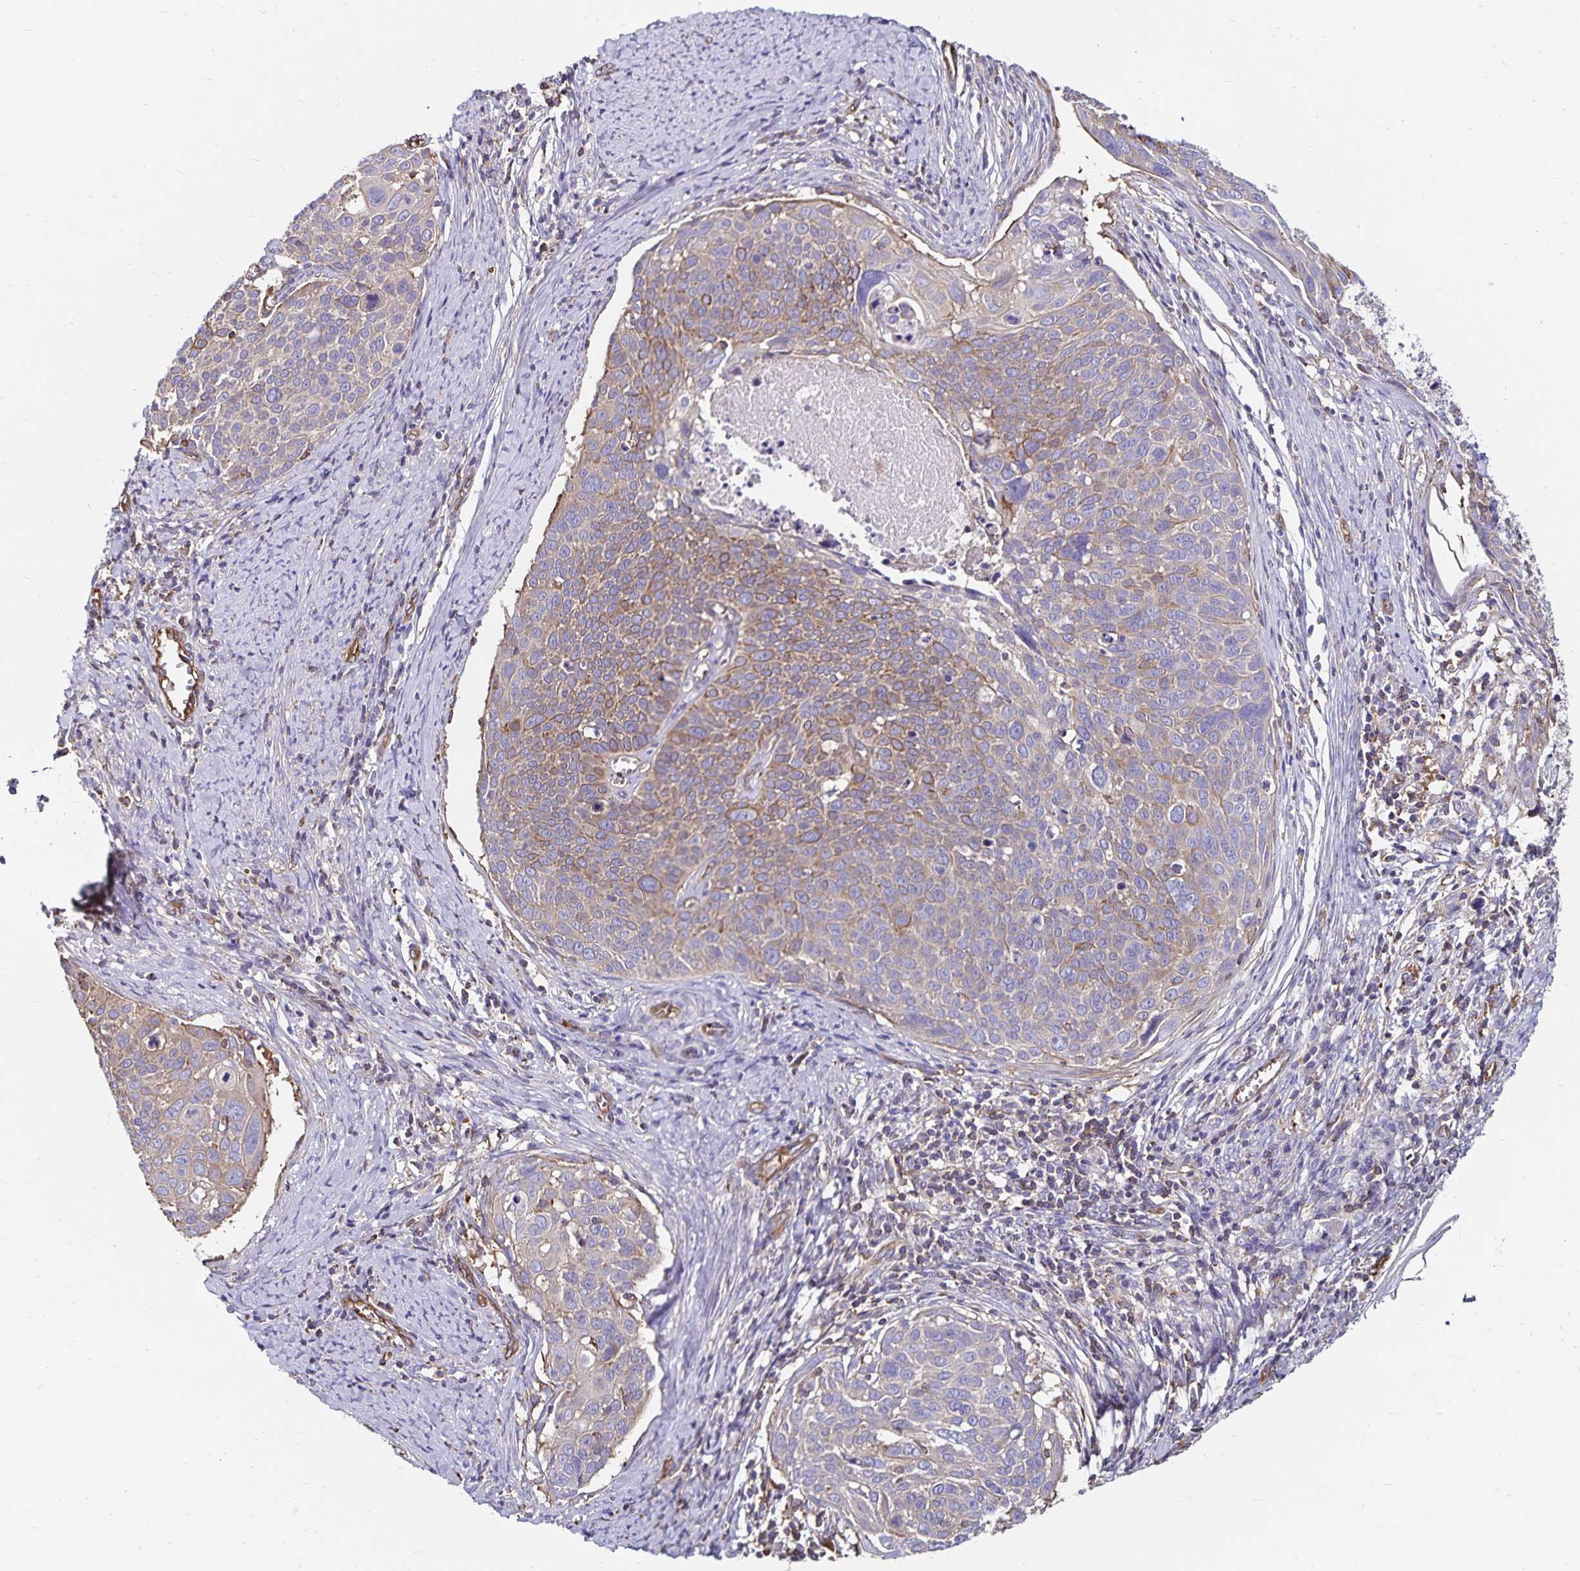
{"staining": {"intensity": "weak", "quantity": "25%-75%", "location": "cytoplasmic/membranous"}, "tissue": "cervical cancer", "cell_type": "Tumor cells", "image_type": "cancer", "snomed": [{"axis": "morphology", "description": "Squamous cell carcinoma, NOS"}, {"axis": "topography", "description": "Cervix"}], "caption": "High-magnification brightfield microscopy of cervical cancer stained with DAB (brown) and counterstained with hematoxylin (blue). tumor cells exhibit weak cytoplasmic/membranous positivity is identified in about25%-75% of cells. (DAB IHC with brightfield microscopy, high magnification).", "gene": "RPRML", "patient": {"sex": "female", "age": 39}}